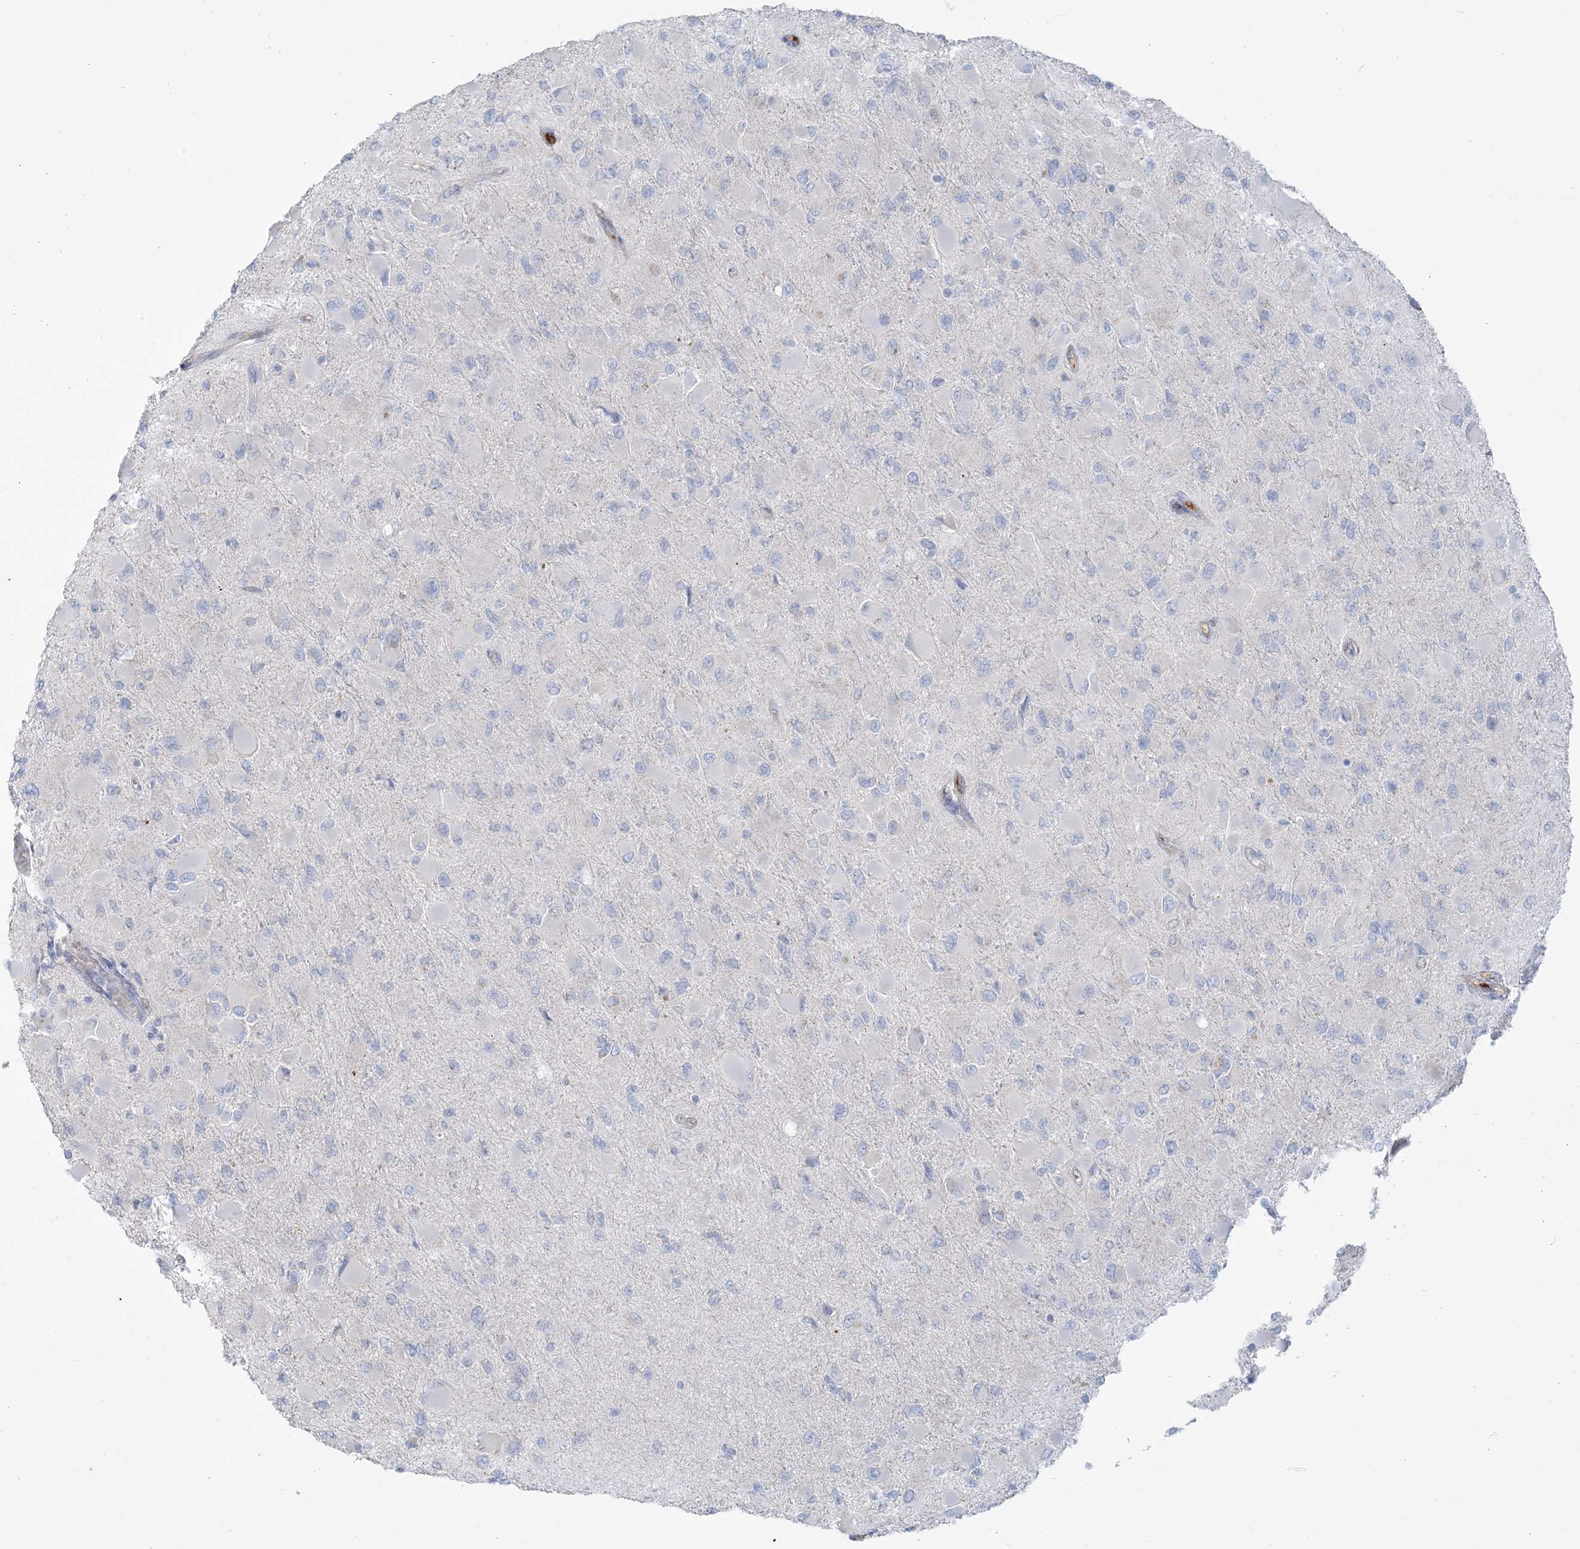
{"staining": {"intensity": "negative", "quantity": "none", "location": "none"}, "tissue": "glioma", "cell_type": "Tumor cells", "image_type": "cancer", "snomed": [{"axis": "morphology", "description": "Glioma, malignant, High grade"}, {"axis": "topography", "description": "Cerebral cortex"}], "caption": "DAB (3,3'-diaminobenzidine) immunohistochemical staining of human glioma reveals no significant staining in tumor cells.", "gene": "SCML1", "patient": {"sex": "female", "age": 36}}